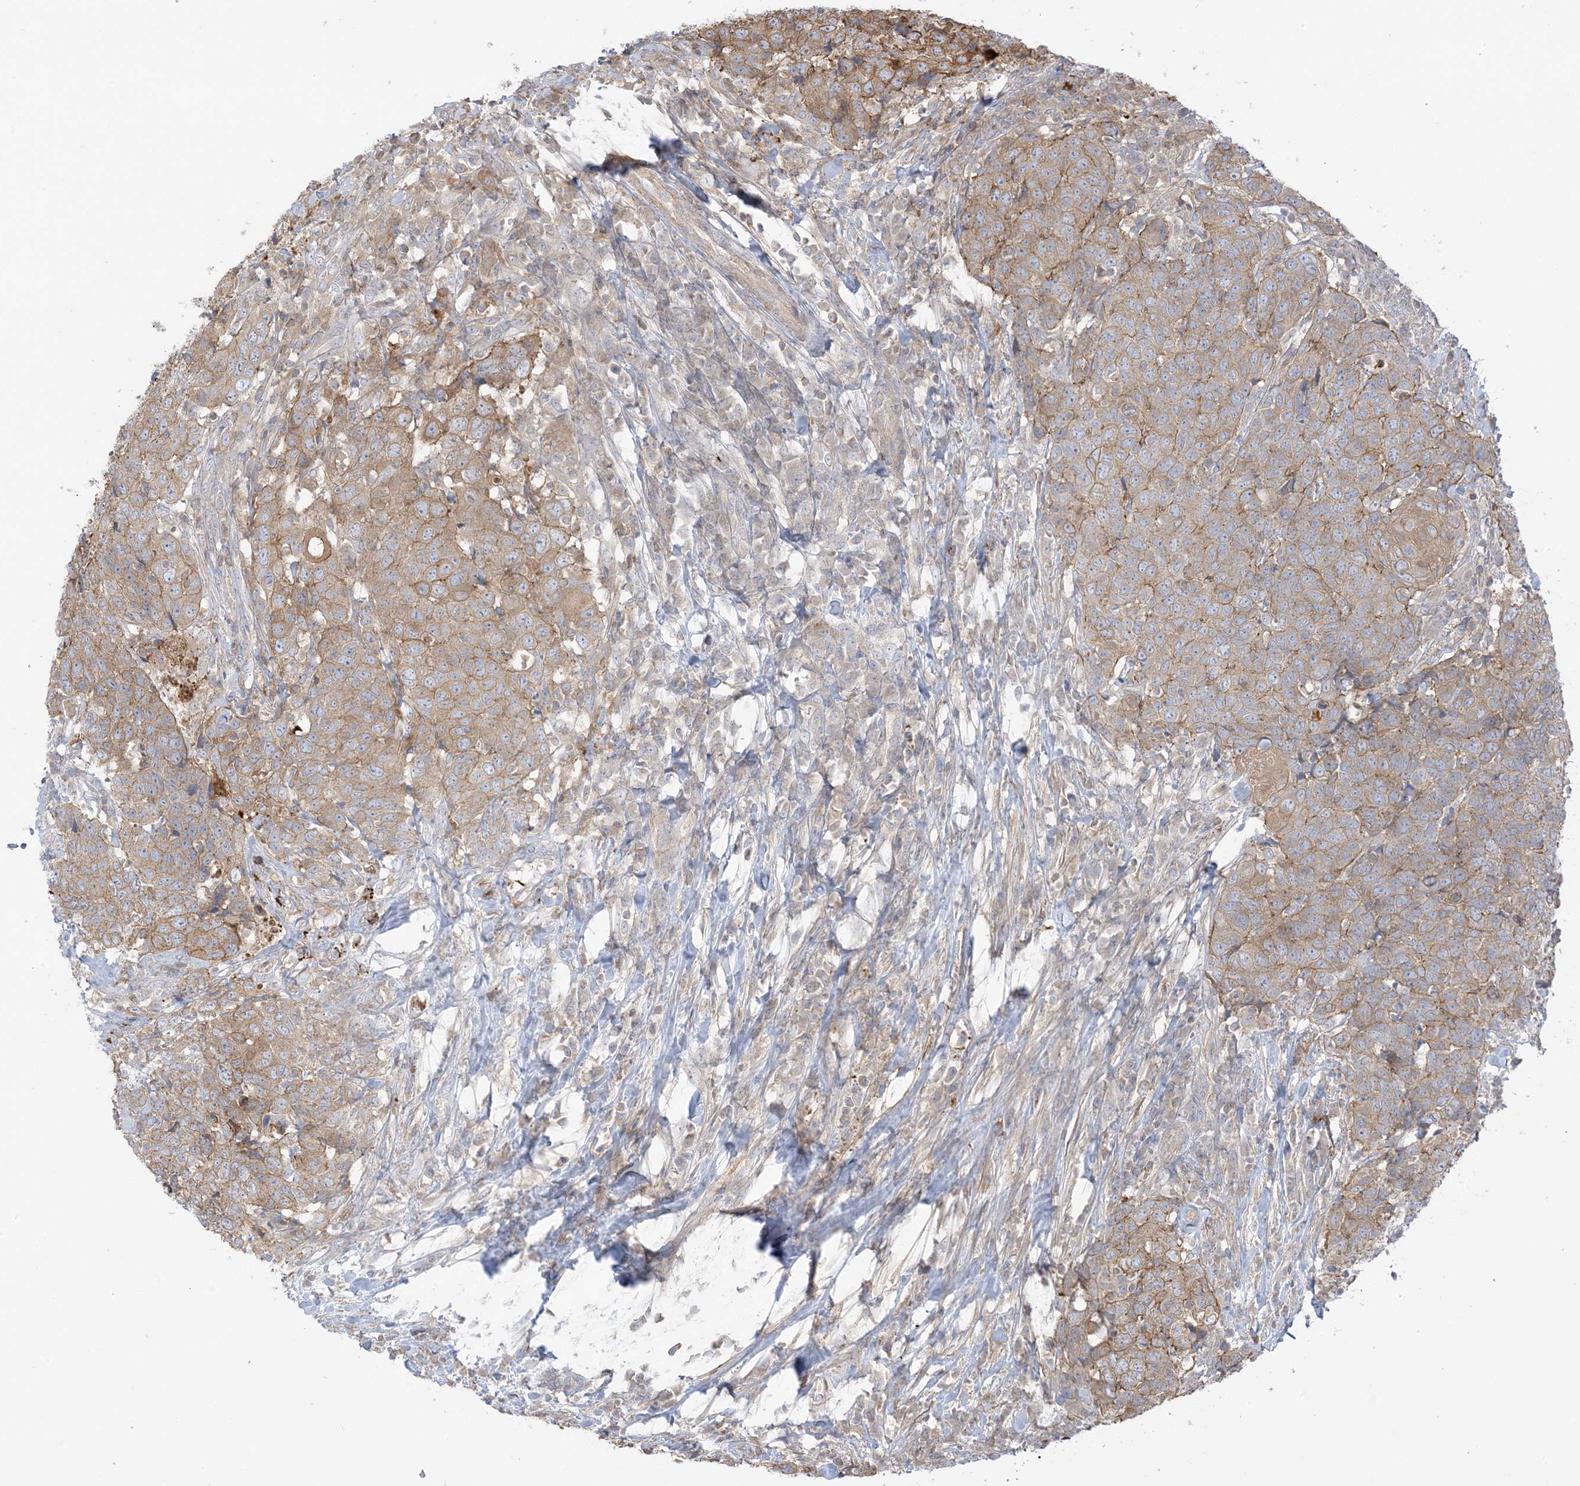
{"staining": {"intensity": "weak", "quantity": ">75%", "location": "cytoplasmic/membranous"}, "tissue": "head and neck cancer", "cell_type": "Tumor cells", "image_type": "cancer", "snomed": [{"axis": "morphology", "description": "Squamous cell carcinoma, NOS"}, {"axis": "topography", "description": "Head-Neck"}], "caption": "A brown stain shows weak cytoplasmic/membranous staining of a protein in head and neck squamous cell carcinoma tumor cells.", "gene": "ICMT", "patient": {"sex": "male", "age": 66}}